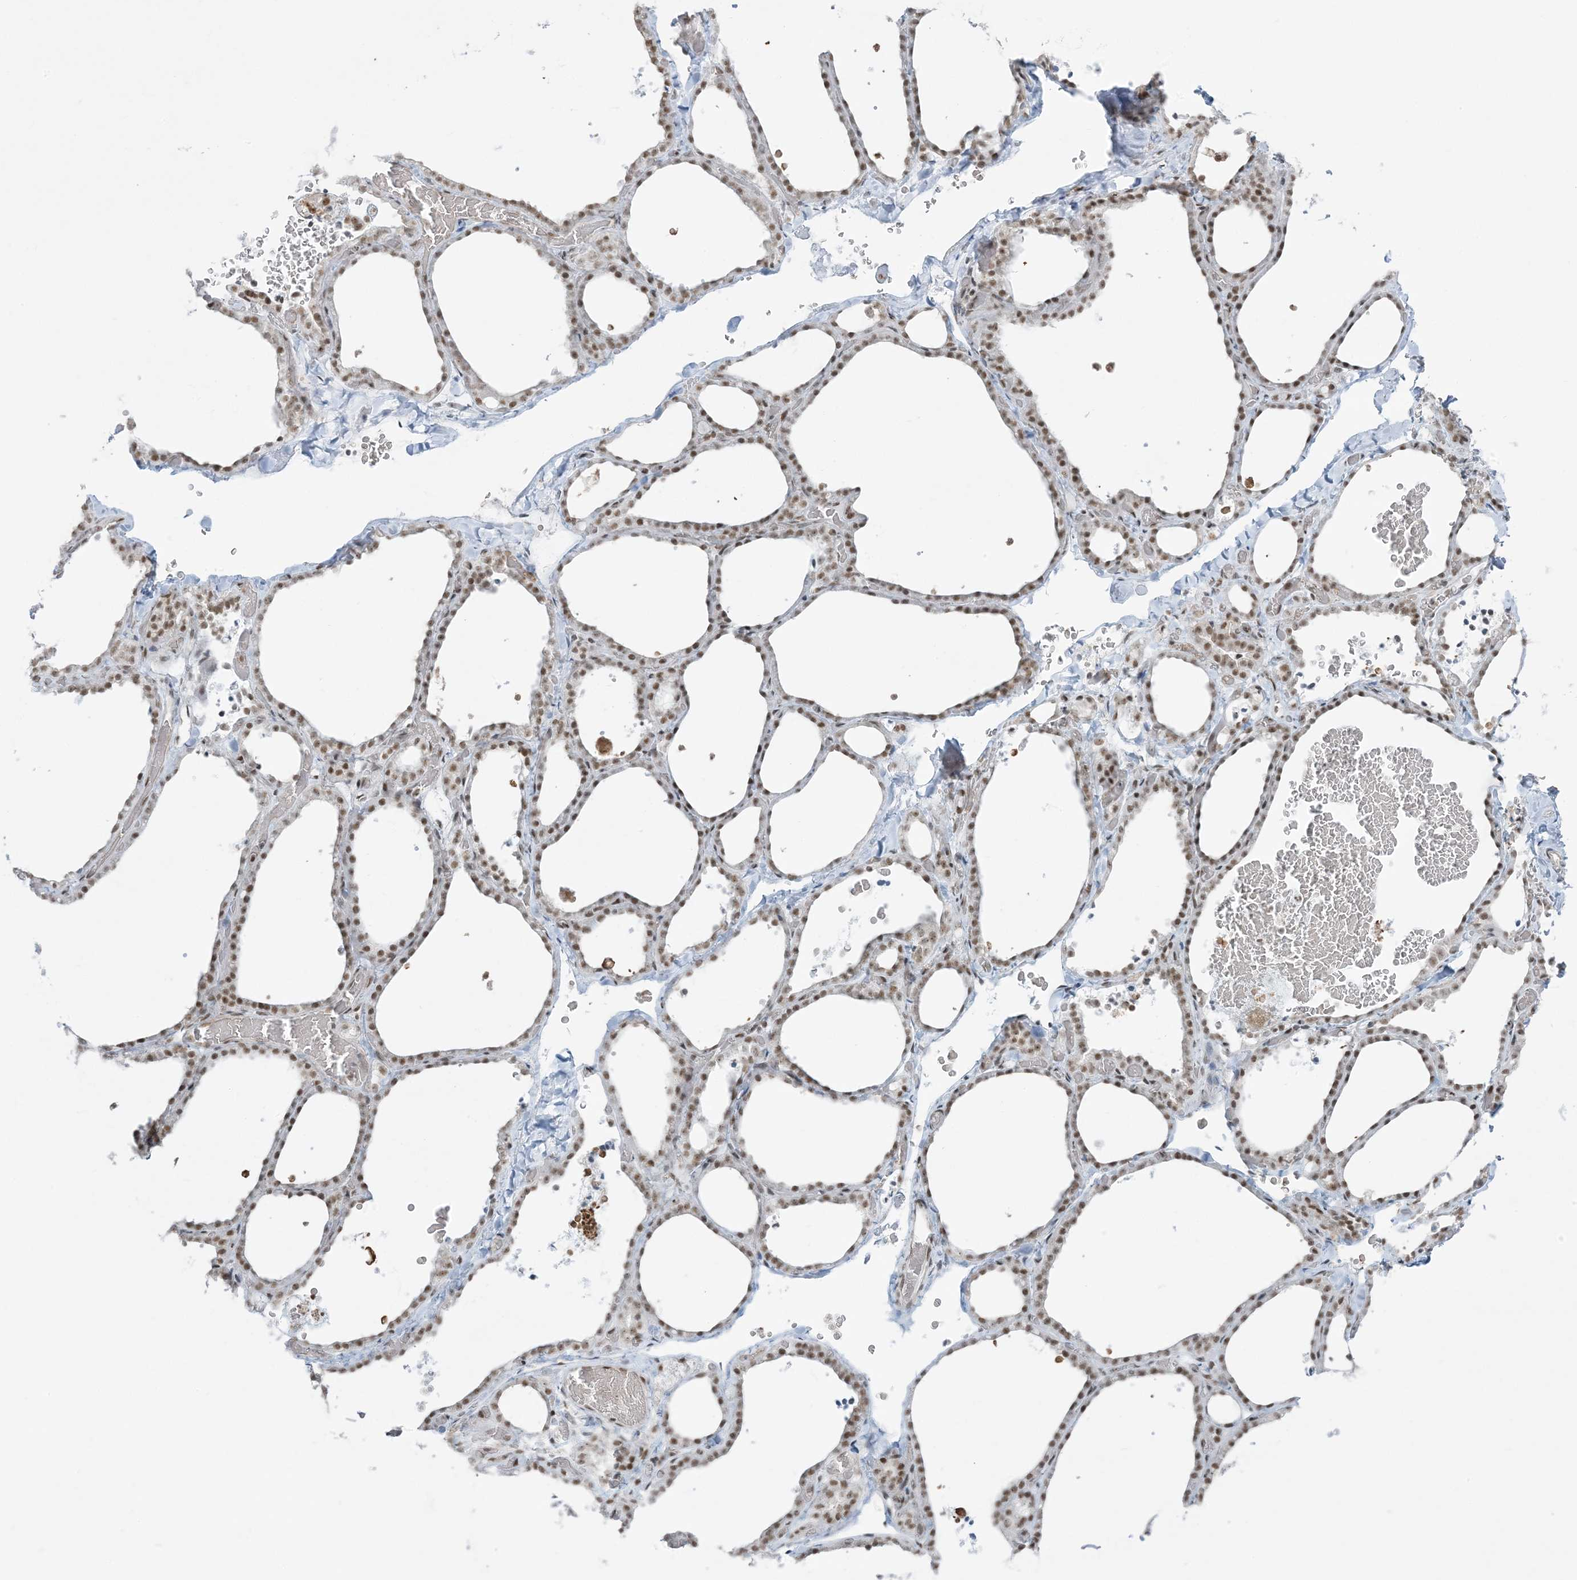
{"staining": {"intensity": "moderate", "quantity": ">75%", "location": "nuclear"}, "tissue": "thyroid gland", "cell_type": "Glandular cells", "image_type": "normal", "snomed": [{"axis": "morphology", "description": "Normal tissue, NOS"}, {"axis": "topography", "description": "Thyroid gland"}], "caption": "Thyroid gland stained with a protein marker shows moderate staining in glandular cells.", "gene": "ZNF787", "patient": {"sex": "female", "age": 22}}